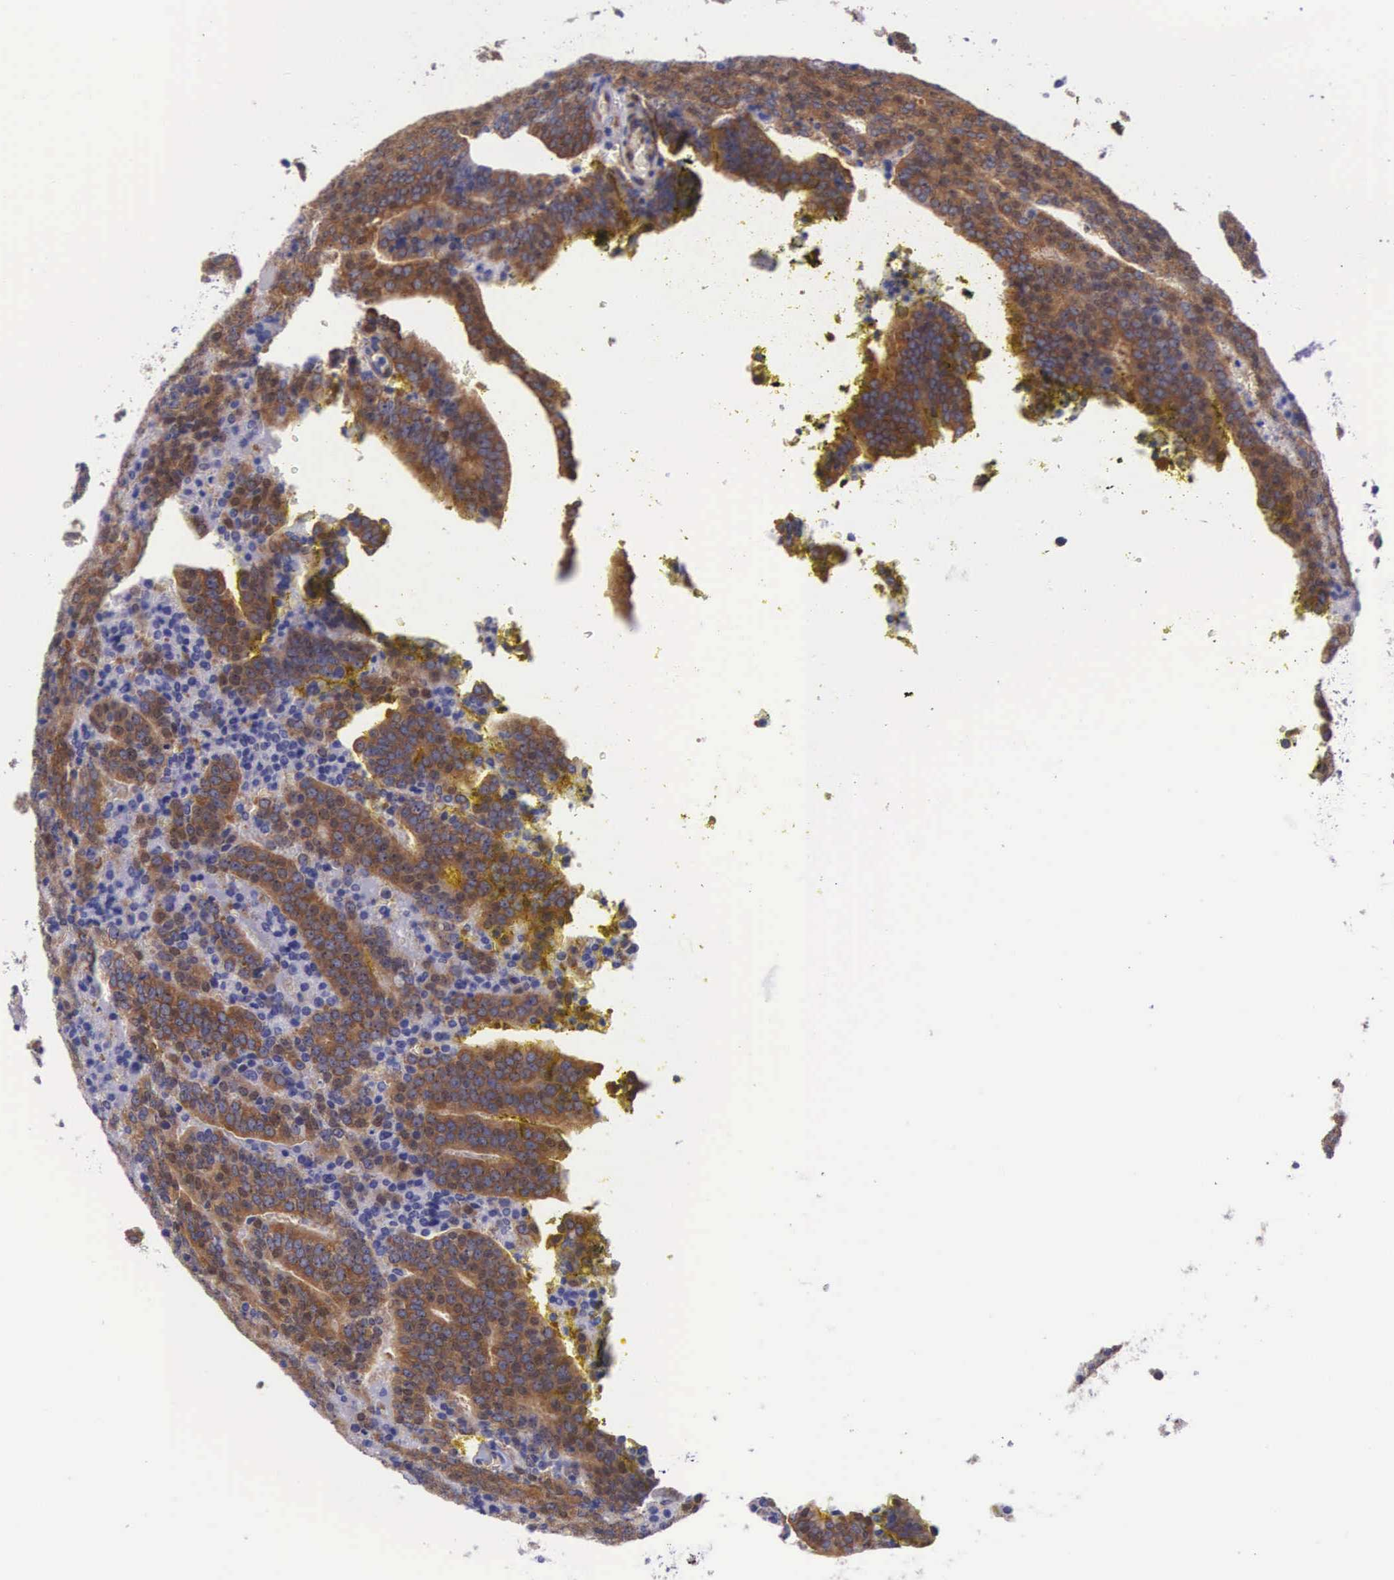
{"staining": {"intensity": "strong", "quantity": "<25%", "location": "cytoplasmic/membranous"}, "tissue": "prostate cancer", "cell_type": "Tumor cells", "image_type": "cancer", "snomed": [{"axis": "morphology", "description": "Adenocarcinoma, Medium grade"}, {"axis": "topography", "description": "Prostate"}], "caption": "A high-resolution histopathology image shows IHC staining of adenocarcinoma (medium-grade) (prostate), which shows strong cytoplasmic/membranous positivity in about <25% of tumor cells.", "gene": "BCAR1", "patient": {"sex": "male", "age": 65}}